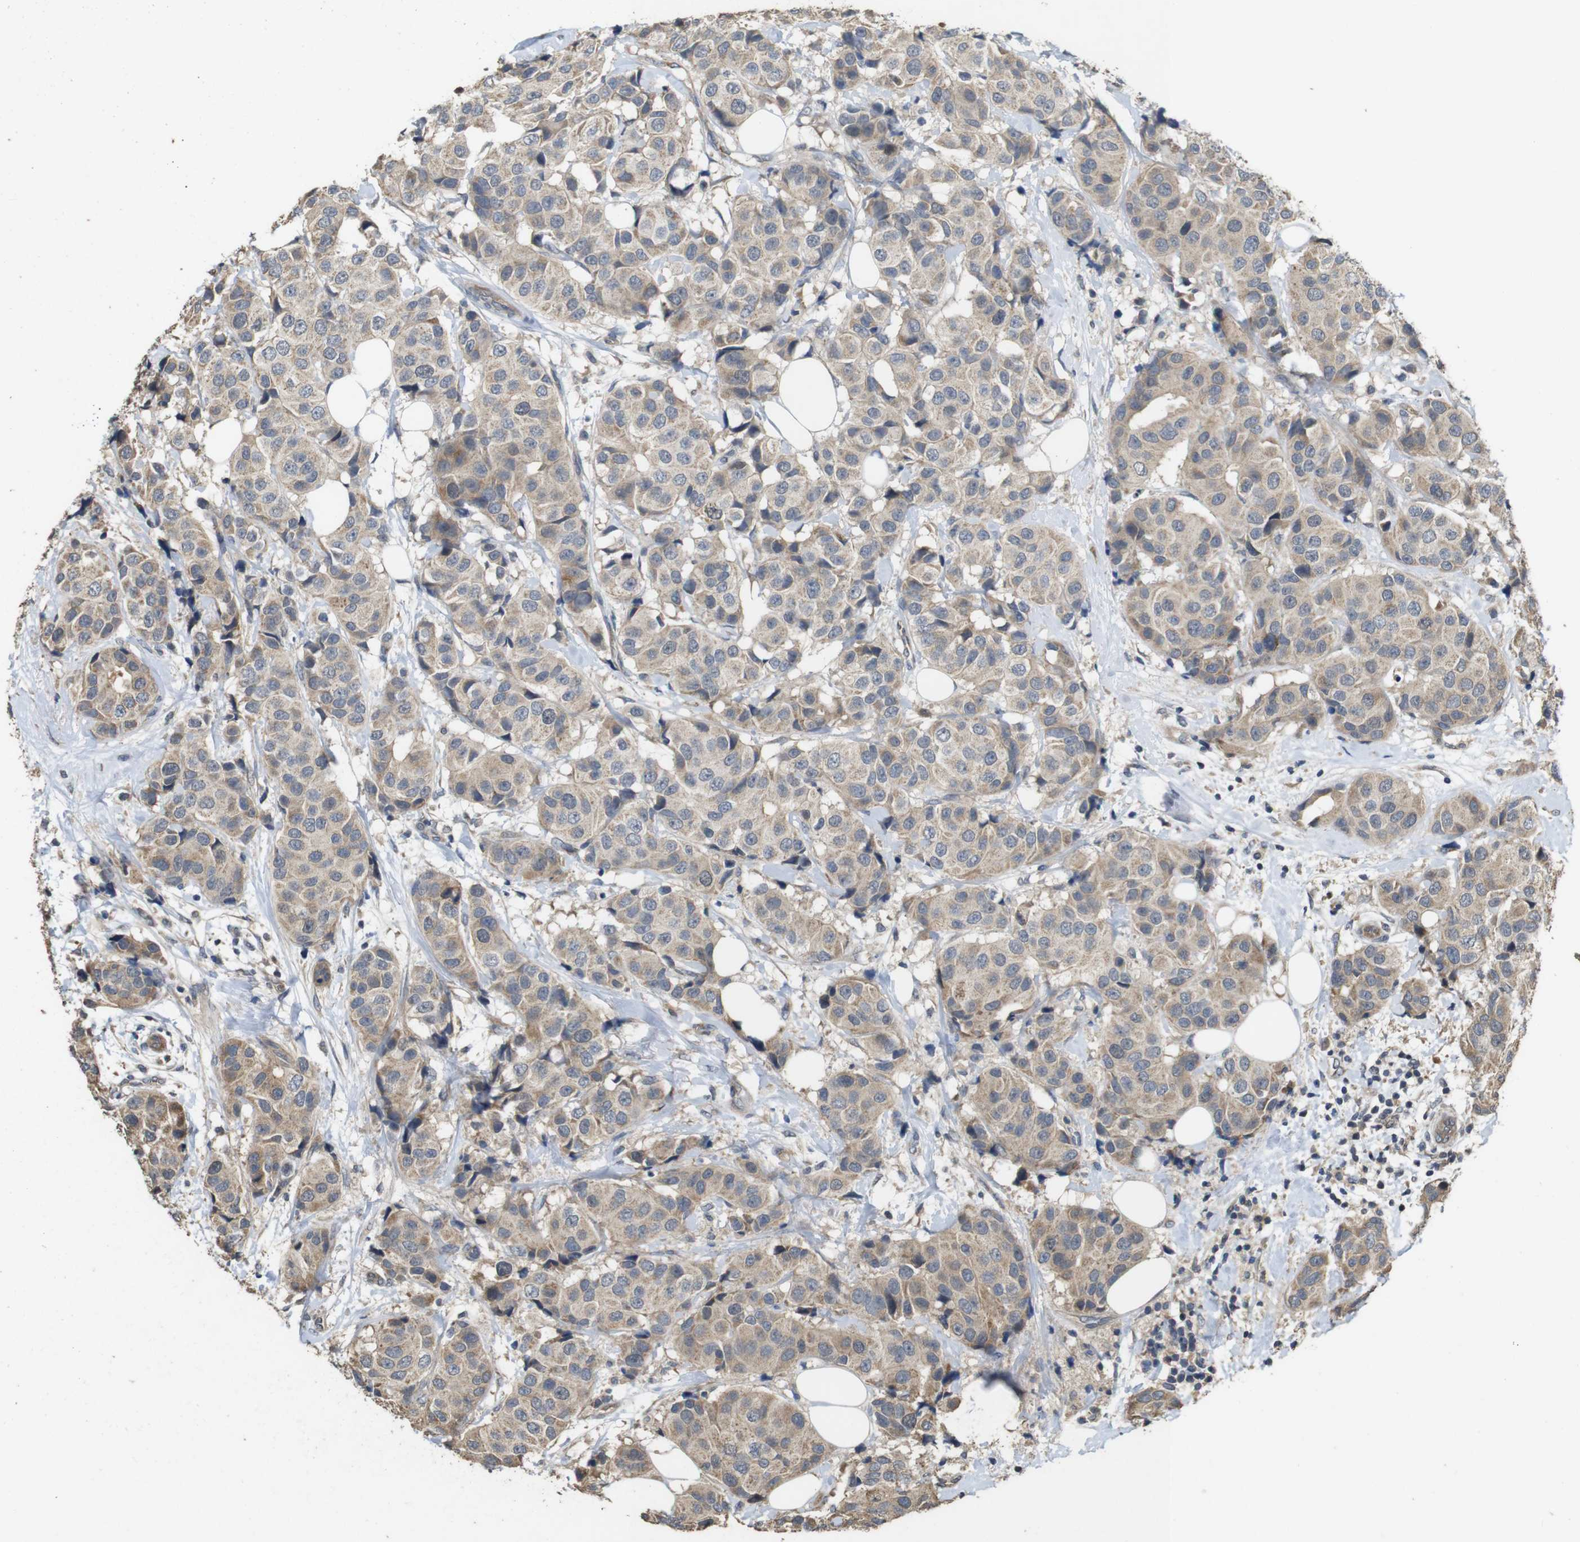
{"staining": {"intensity": "moderate", "quantity": "<25%", "location": "cytoplasmic/membranous"}, "tissue": "breast cancer", "cell_type": "Tumor cells", "image_type": "cancer", "snomed": [{"axis": "morphology", "description": "Normal tissue, NOS"}, {"axis": "morphology", "description": "Duct carcinoma"}, {"axis": "topography", "description": "Breast"}], "caption": "Breast invasive ductal carcinoma stained with a protein marker exhibits moderate staining in tumor cells.", "gene": "PCDHB10", "patient": {"sex": "female", "age": 39}}